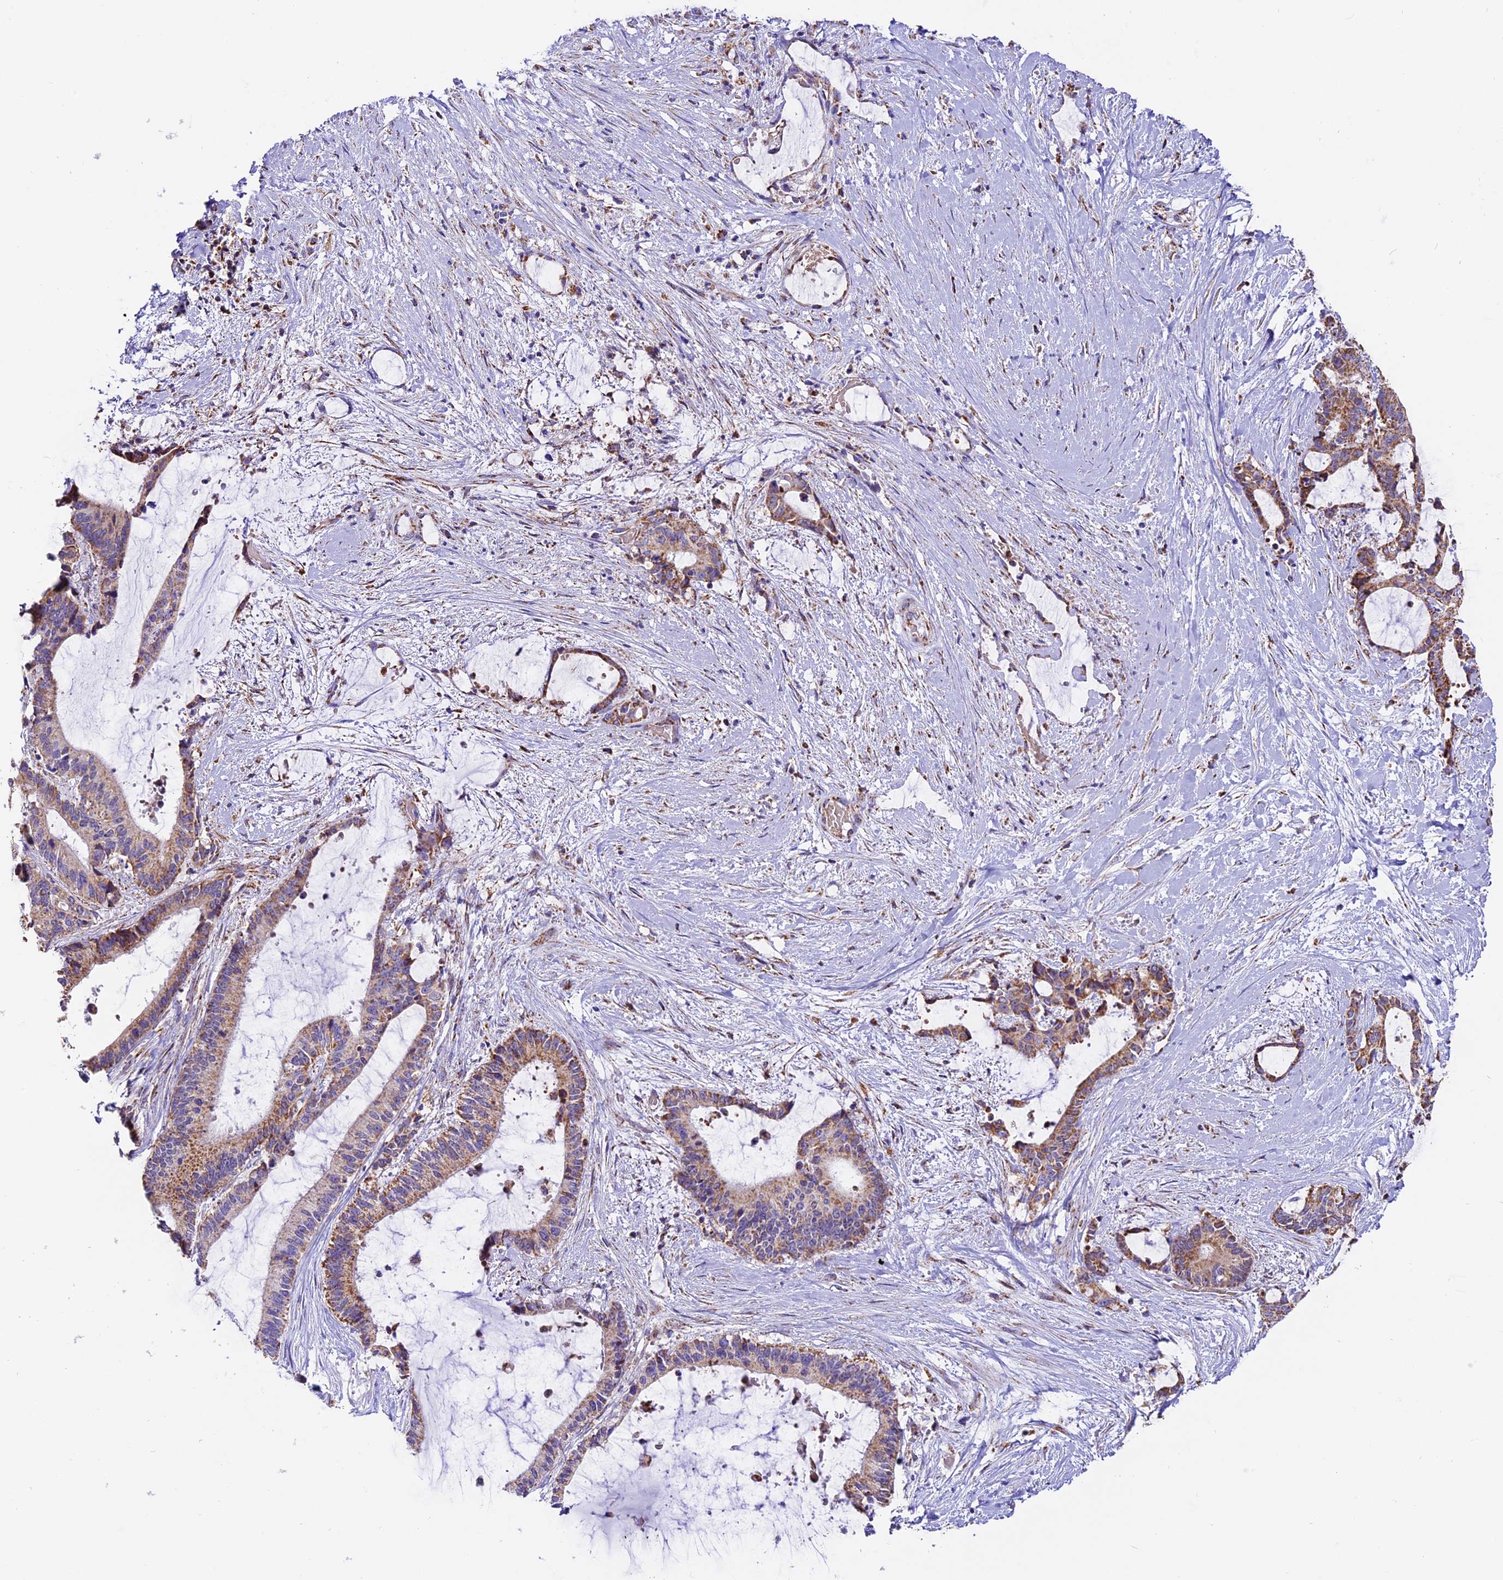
{"staining": {"intensity": "moderate", "quantity": "25%-75%", "location": "cytoplasmic/membranous"}, "tissue": "liver cancer", "cell_type": "Tumor cells", "image_type": "cancer", "snomed": [{"axis": "morphology", "description": "Normal tissue, NOS"}, {"axis": "morphology", "description": "Cholangiocarcinoma"}, {"axis": "topography", "description": "Liver"}, {"axis": "topography", "description": "Peripheral nerve tissue"}], "caption": "Moderate cytoplasmic/membranous protein positivity is present in approximately 25%-75% of tumor cells in liver cholangiocarcinoma.", "gene": "NDUFA8", "patient": {"sex": "female", "age": 73}}